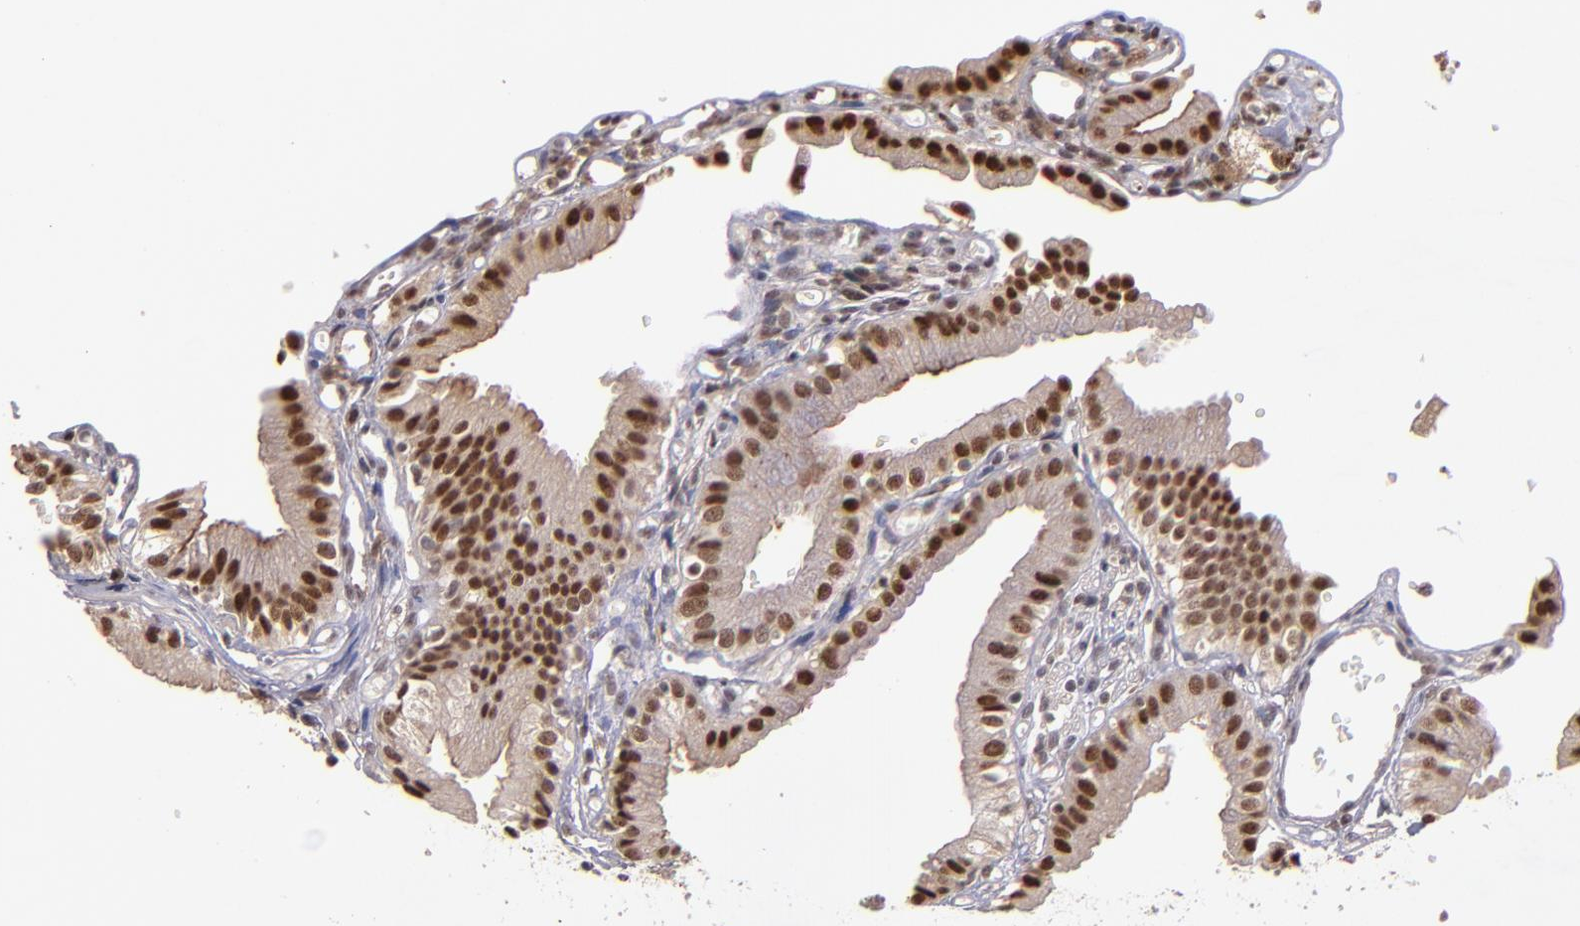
{"staining": {"intensity": "moderate", "quantity": ">75%", "location": "nuclear"}, "tissue": "gallbladder", "cell_type": "Glandular cells", "image_type": "normal", "snomed": [{"axis": "morphology", "description": "Normal tissue, NOS"}, {"axis": "topography", "description": "Gallbladder"}], "caption": "Normal gallbladder was stained to show a protein in brown. There is medium levels of moderate nuclear expression in about >75% of glandular cells.", "gene": "ABHD12B", "patient": {"sex": "male", "age": 65}}